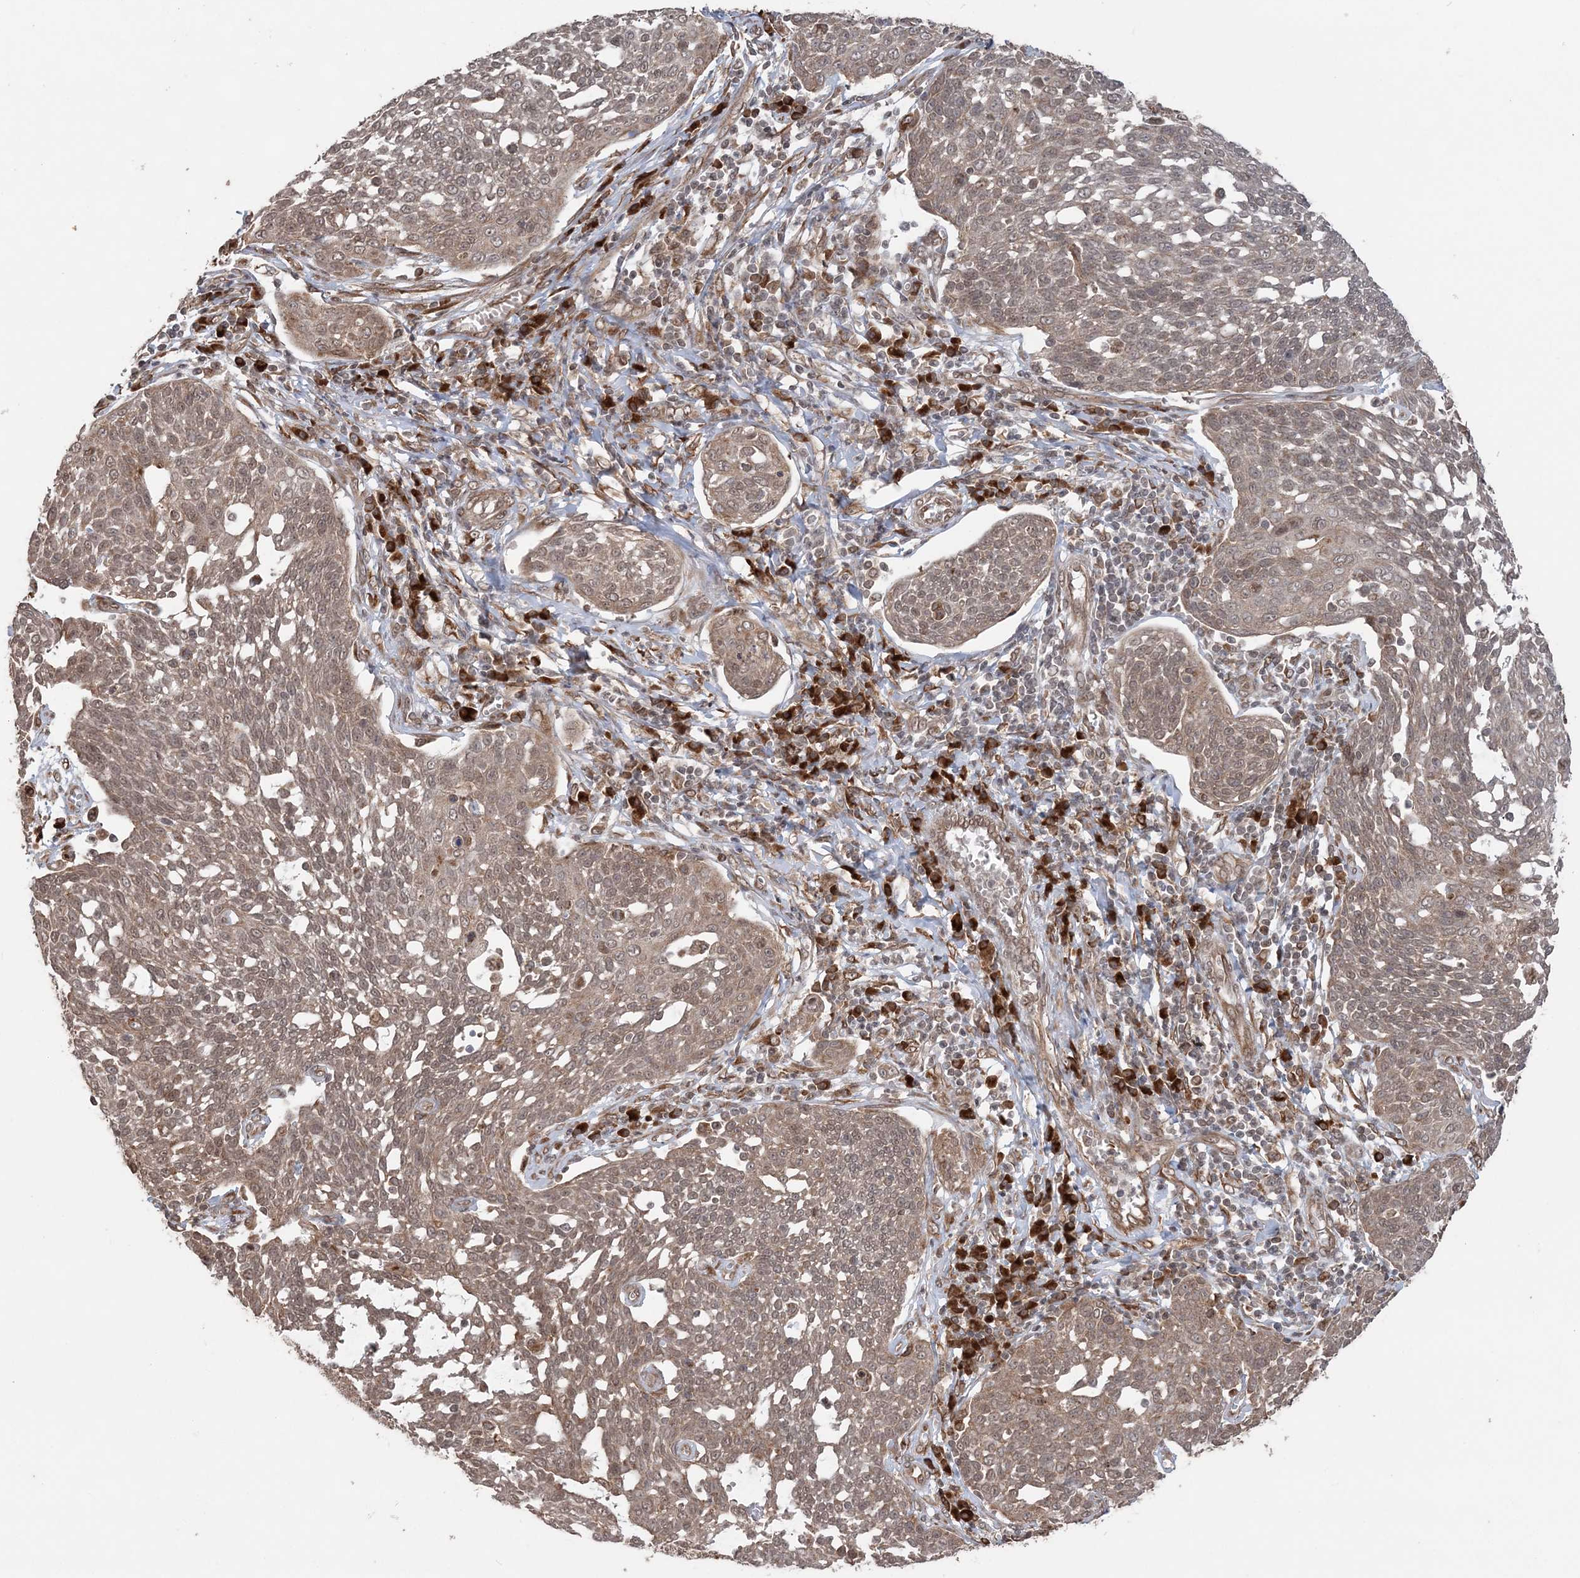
{"staining": {"intensity": "weak", "quantity": ">75%", "location": "cytoplasmic/membranous,nuclear"}, "tissue": "cervical cancer", "cell_type": "Tumor cells", "image_type": "cancer", "snomed": [{"axis": "morphology", "description": "Squamous cell carcinoma, NOS"}, {"axis": "topography", "description": "Cervix"}], "caption": "Immunohistochemical staining of human cervical cancer demonstrates low levels of weak cytoplasmic/membranous and nuclear positivity in about >75% of tumor cells. (DAB IHC with brightfield microscopy, high magnification).", "gene": "TMED10", "patient": {"sex": "female", "age": 34}}